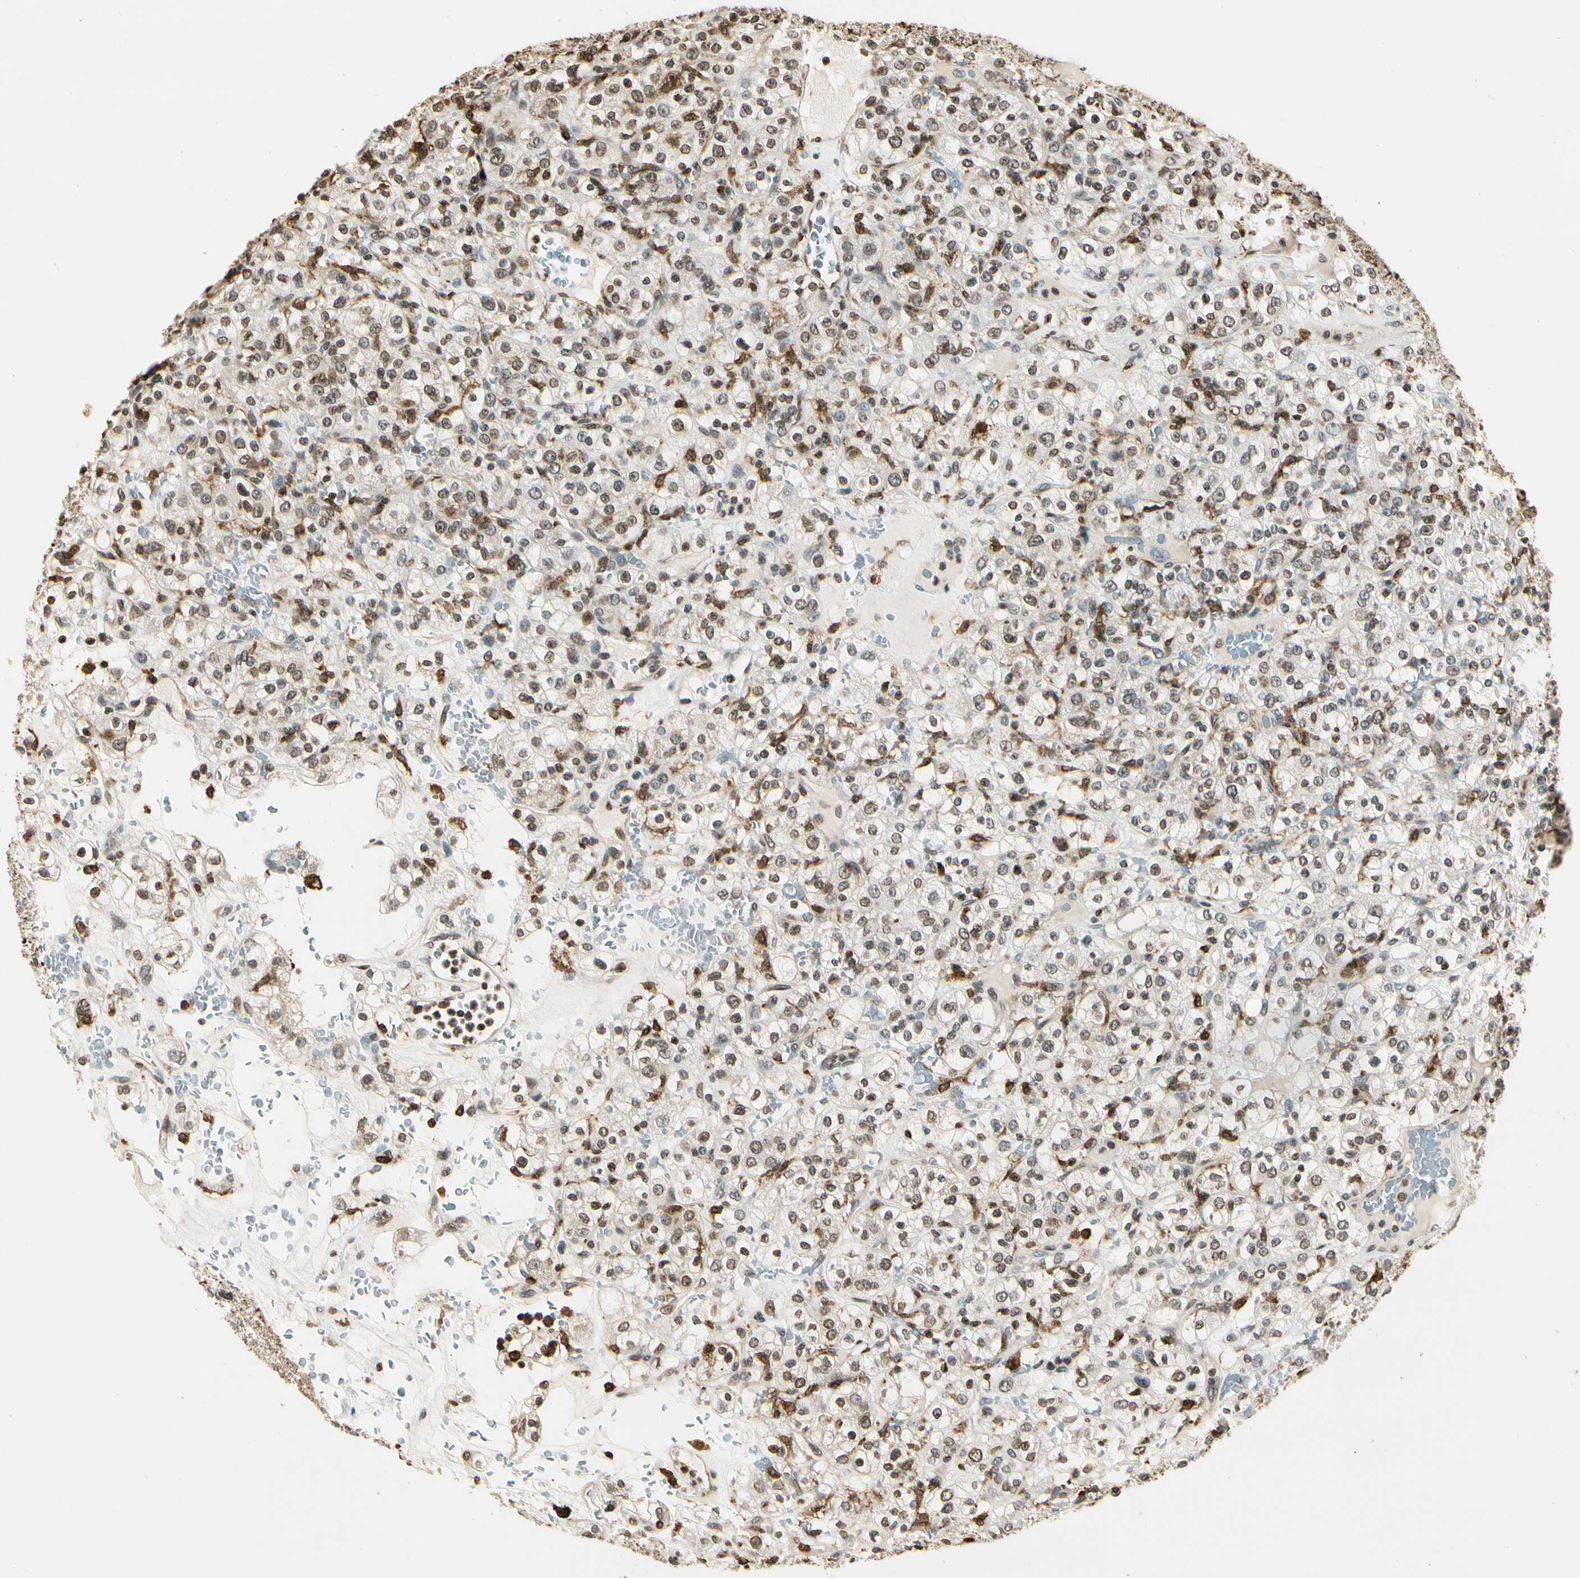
{"staining": {"intensity": "weak", "quantity": ">75%", "location": "nuclear"}, "tissue": "renal cancer", "cell_type": "Tumor cells", "image_type": "cancer", "snomed": [{"axis": "morphology", "description": "Normal tissue, NOS"}, {"axis": "morphology", "description": "Adenocarcinoma, NOS"}, {"axis": "topography", "description": "Kidney"}], "caption": "The histopathology image reveals staining of adenocarcinoma (renal), revealing weak nuclear protein expression (brown color) within tumor cells.", "gene": "FER", "patient": {"sex": "female", "age": 72}}